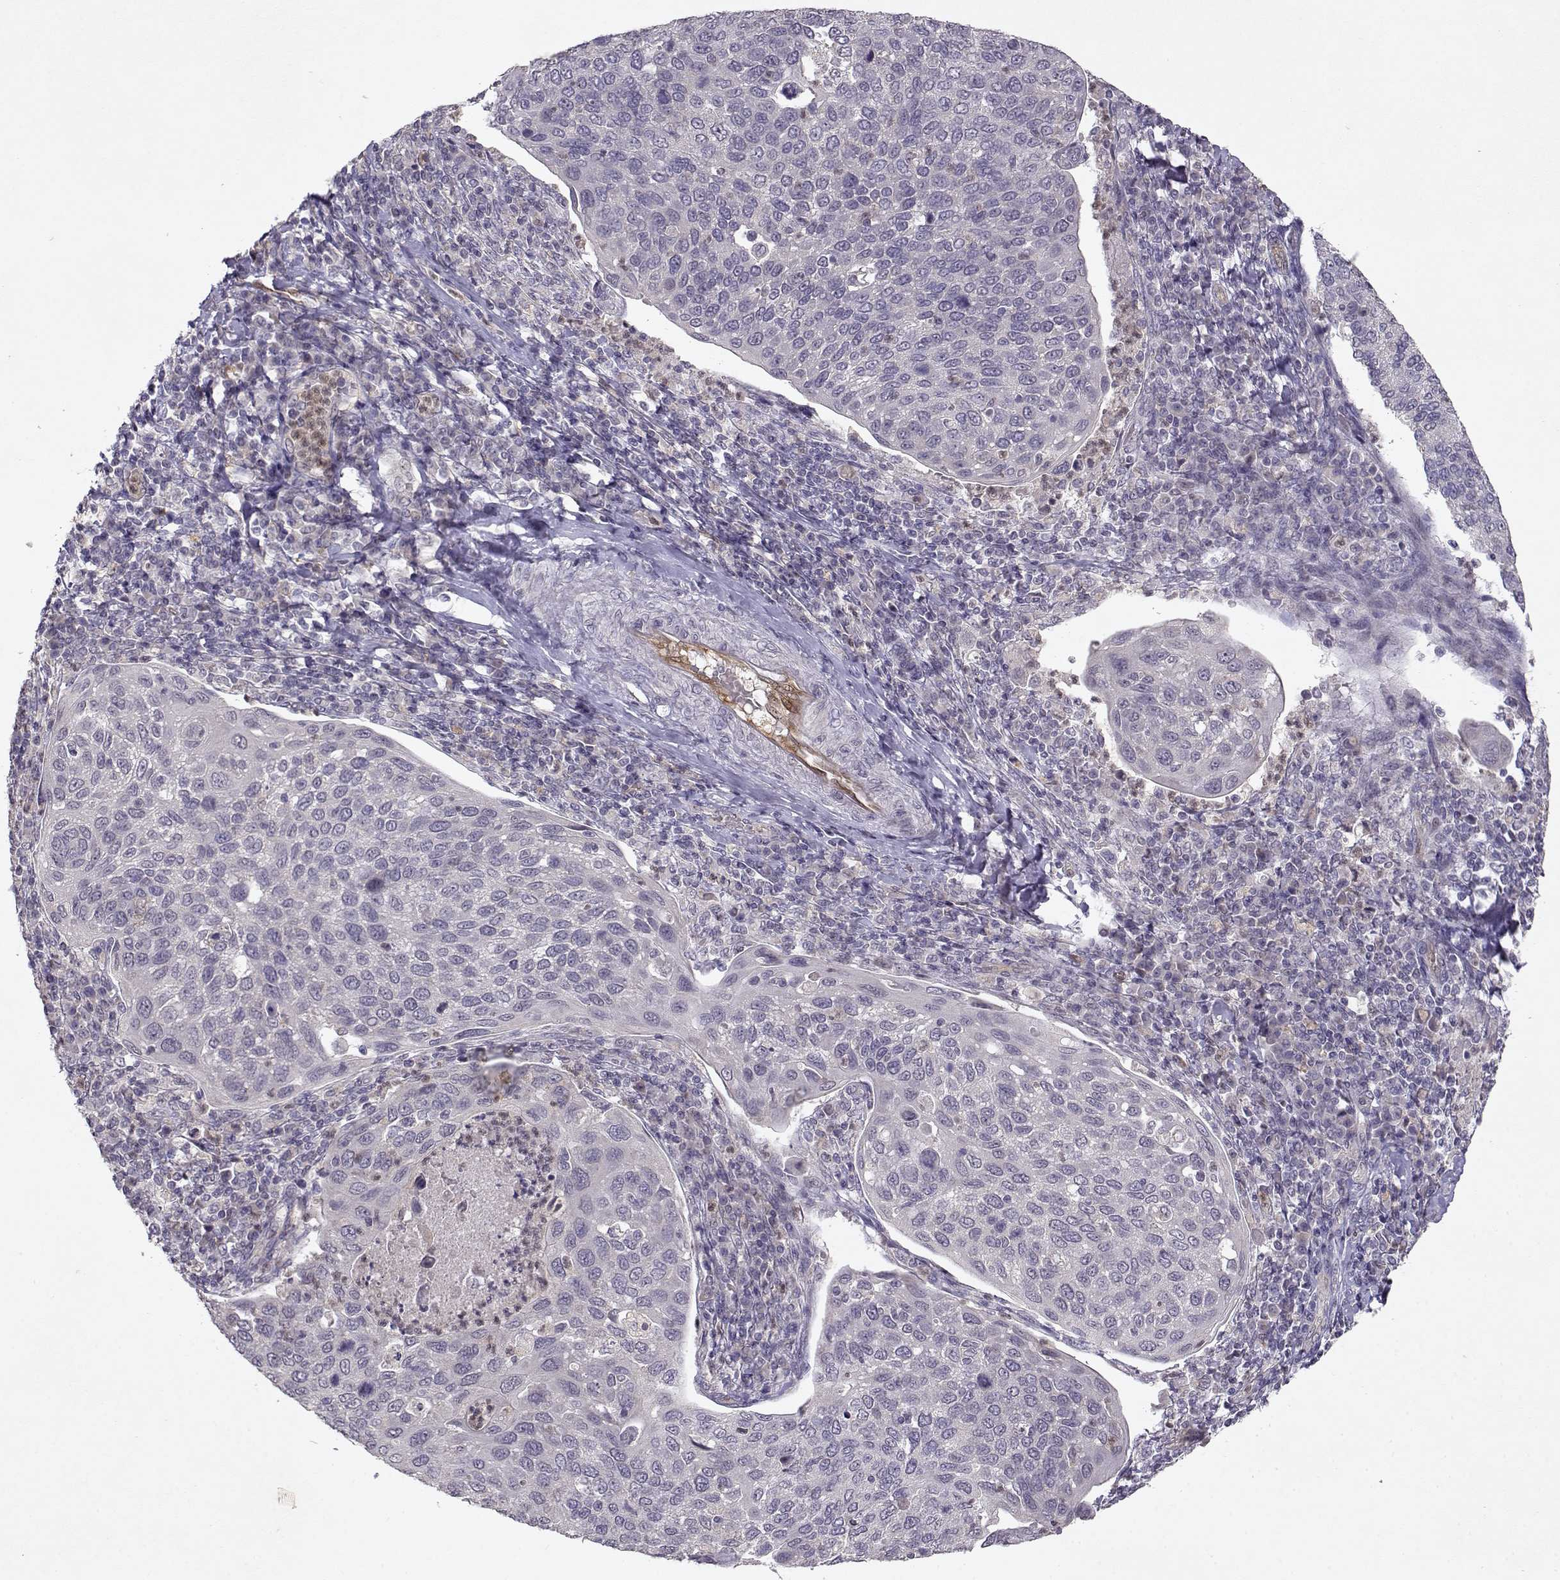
{"staining": {"intensity": "negative", "quantity": "none", "location": "none"}, "tissue": "cervical cancer", "cell_type": "Tumor cells", "image_type": "cancer", "snomed": [{"axis": "morphology", "description": "Squamous cell carcinoma, NOS"}, {"axis": "topography", "description": "Cervix"}], "caption": "This is an IHC image of human cervical cancer. There is no positivity in tumor cells.", "gene": "BMX", "patient": {"sex": "female", "age": 54}}